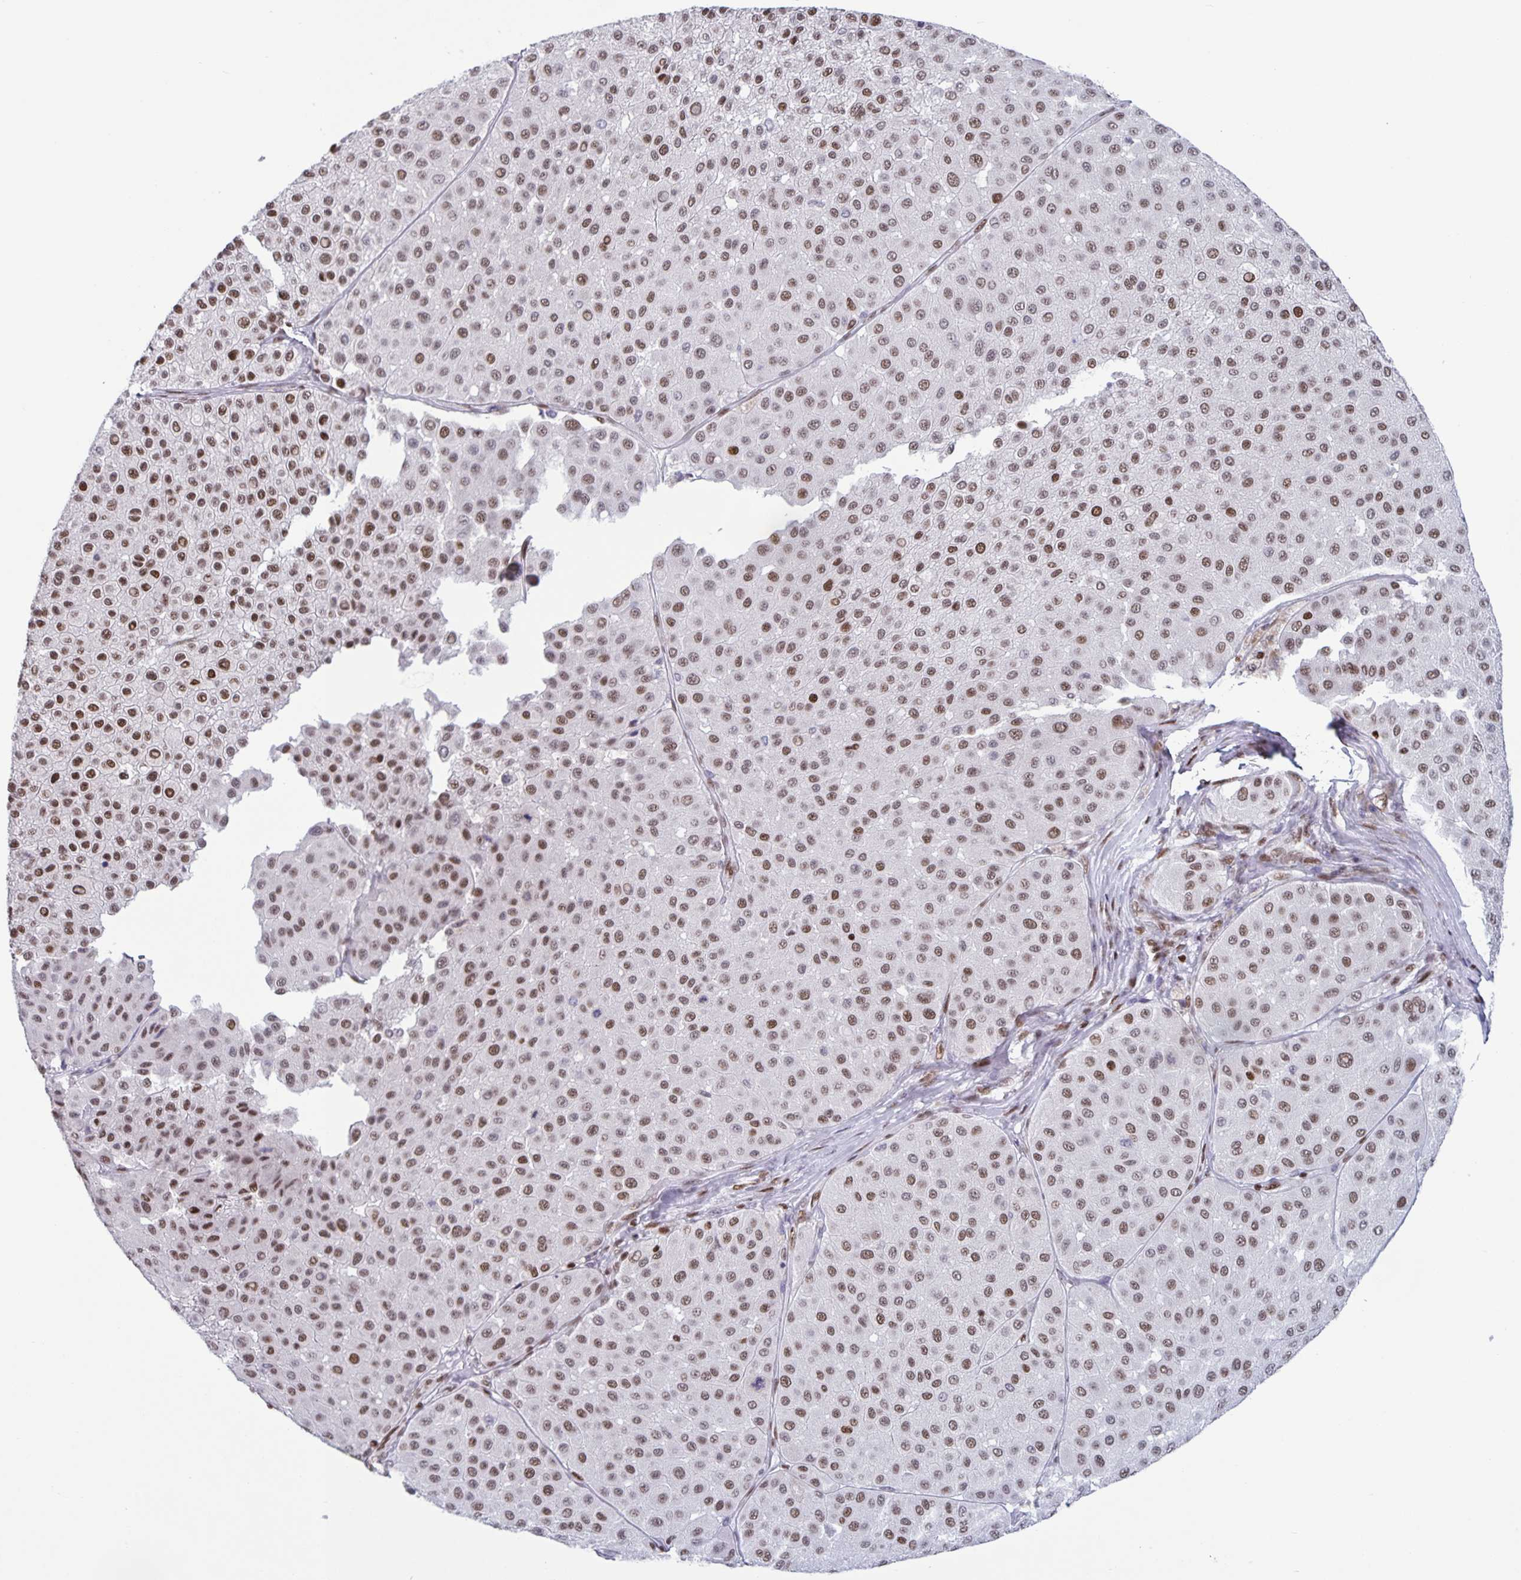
{"staining": {"intensity": "moderate", "quantity": ">75%", "location": "nuclear"}, "tissue": "melanoma", "cell_type": "Tumor cells", "image_type": "cancer", "snomed": [{"axis": "morphology", "description": "Malignant melanoma, Metastatic site"}, {"axis": "topography", "description": "Smooth muscle"}], "caption": "Malignant melanoma (metastatic site) stained for a protein (brown) shows moderate nuclear positive expression in about >75% of tumor cells.", "gene": "JUND", "patient": {"sex": "male", "age": 41}}